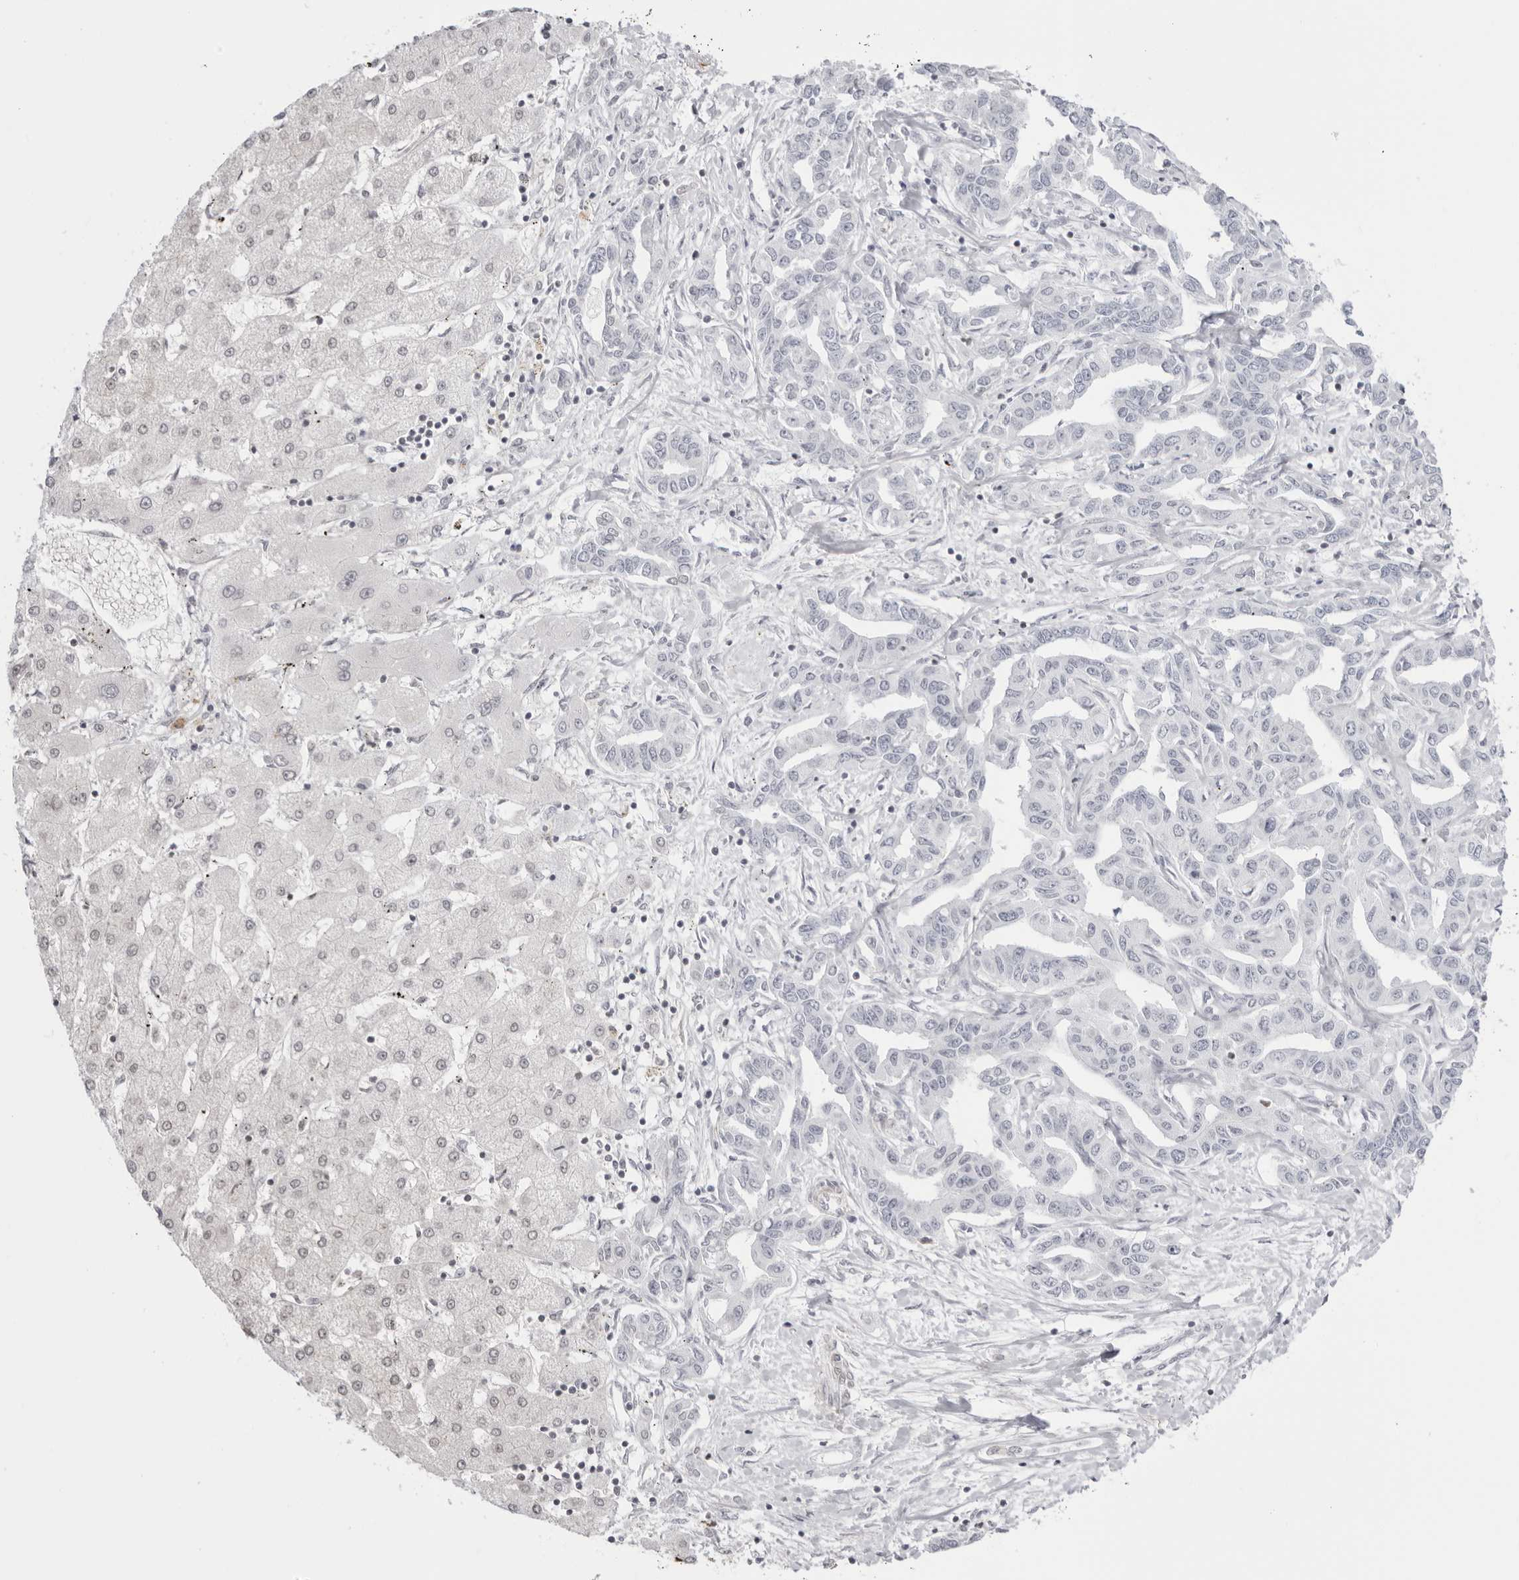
{"staining": {"intensity": "negative", "quantity": "none", "location": "none"}, "tissue": "liver cancer", "cell_type": "Tumor cells", "image_type": "cancer", "snomed": [{"axis": "morphology", "description": "Cholangiocarcinoma"}, {"axis": "topography", "description": "Liver"}], "caption": "This is an immunohistochemistry micrograph of human liver cancer. There is no staining in tumor cells.", "gene": "RNF146", "patient": {"sex": "male", "age": 59}}